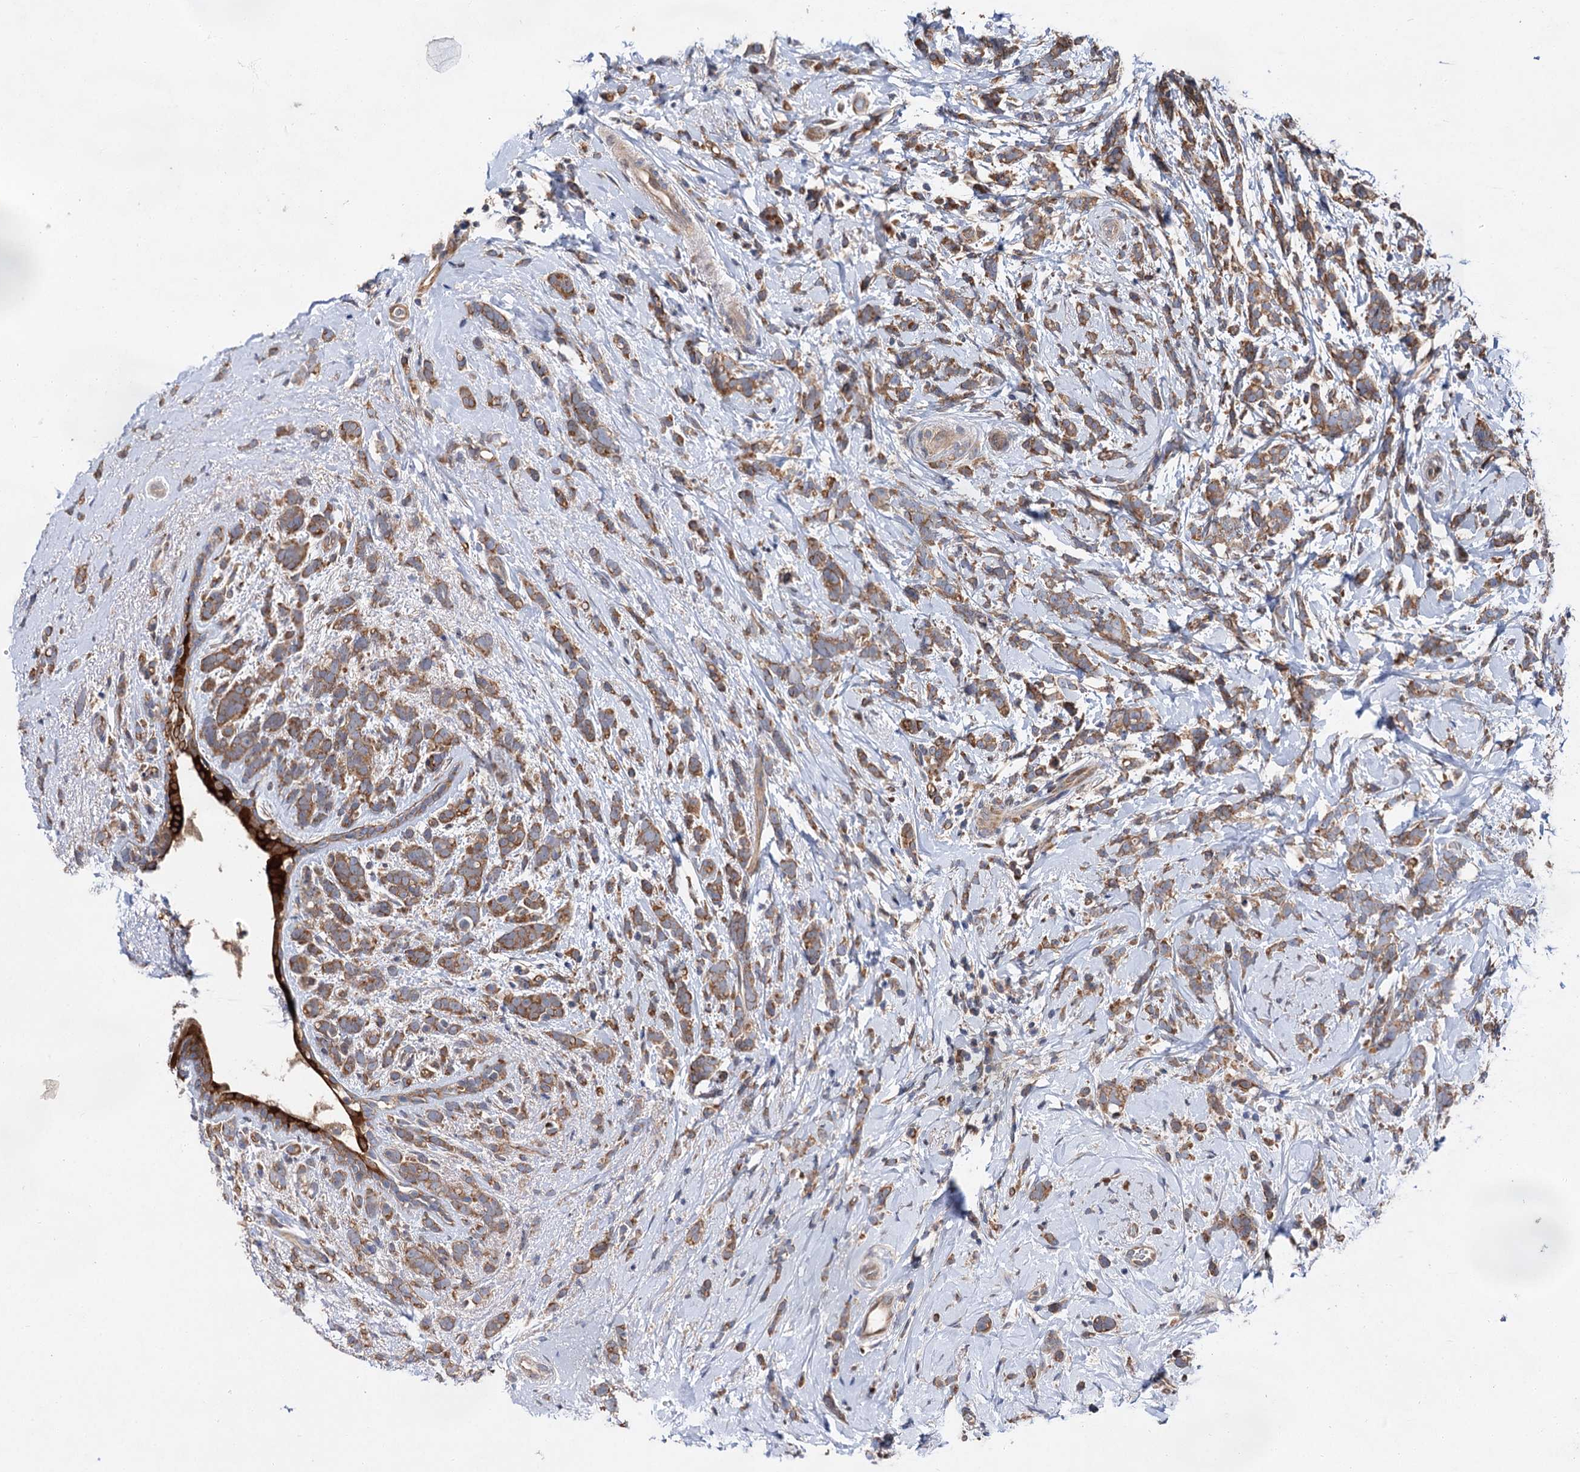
{"staining": {"intensity": "moderate", "quantity": ">75%", "location": "cytoplasmic/membranous"}, "tissue": "breast cancer", "cell_type": "Tumor cells", "image_type": "cancer", "snomed": [{"axis": "morphology", "description": "Lobular carcinoma"}, {"axis": "topography", "description": "Breast"}], "caption": "Immunohistochemistry photomicrograph of breast lobular carcinoma stained for a protein (brown), which reveals medium levels of moderate cytoplasmic/membranous expression in approximately >75% of tumor cells.", "gene": "NAA25", "patient": {"sex": "female", "age": 58}}